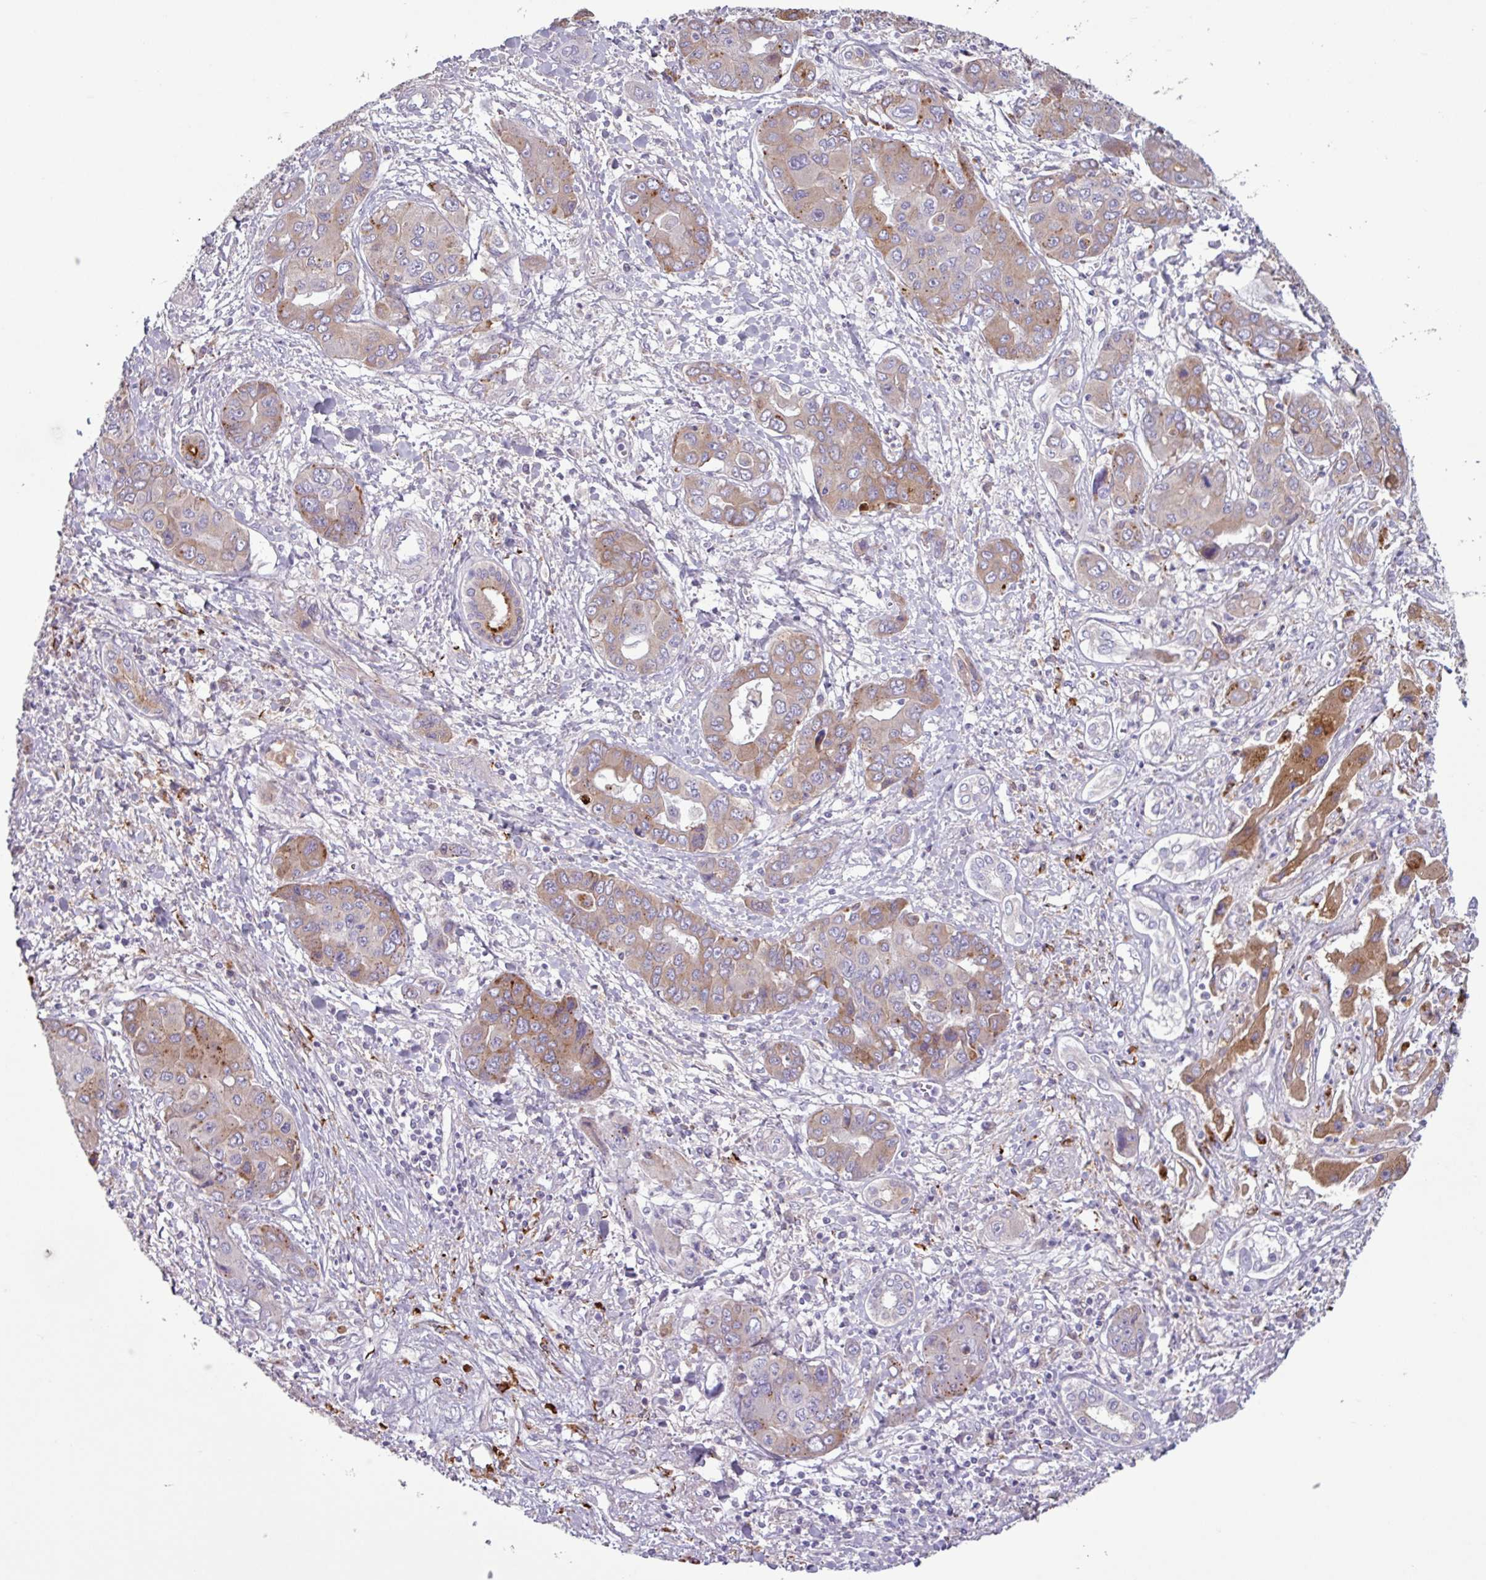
{"staining": {"intensity": "moderate", "quantity": "<25%", "location": "cytoplasmic/membranous"}, "tissue": "liver cancer", "cell_type": "Tumor cells", "image_type": "cancer", "snomed": [{"axis": "morphology", "description": "Cholangiocarcinoma"}, {"axis": "topography", "description": "Liver"}], "caption": "About <25% of tumor cells in human cholangiocarcinoma (liver) show moderate cytoplasmic/membranous protein positivity as visualized by brown immunohistochemical staining.", "gene": "C4B", "patient": {"sex": "male", "age": 67}}